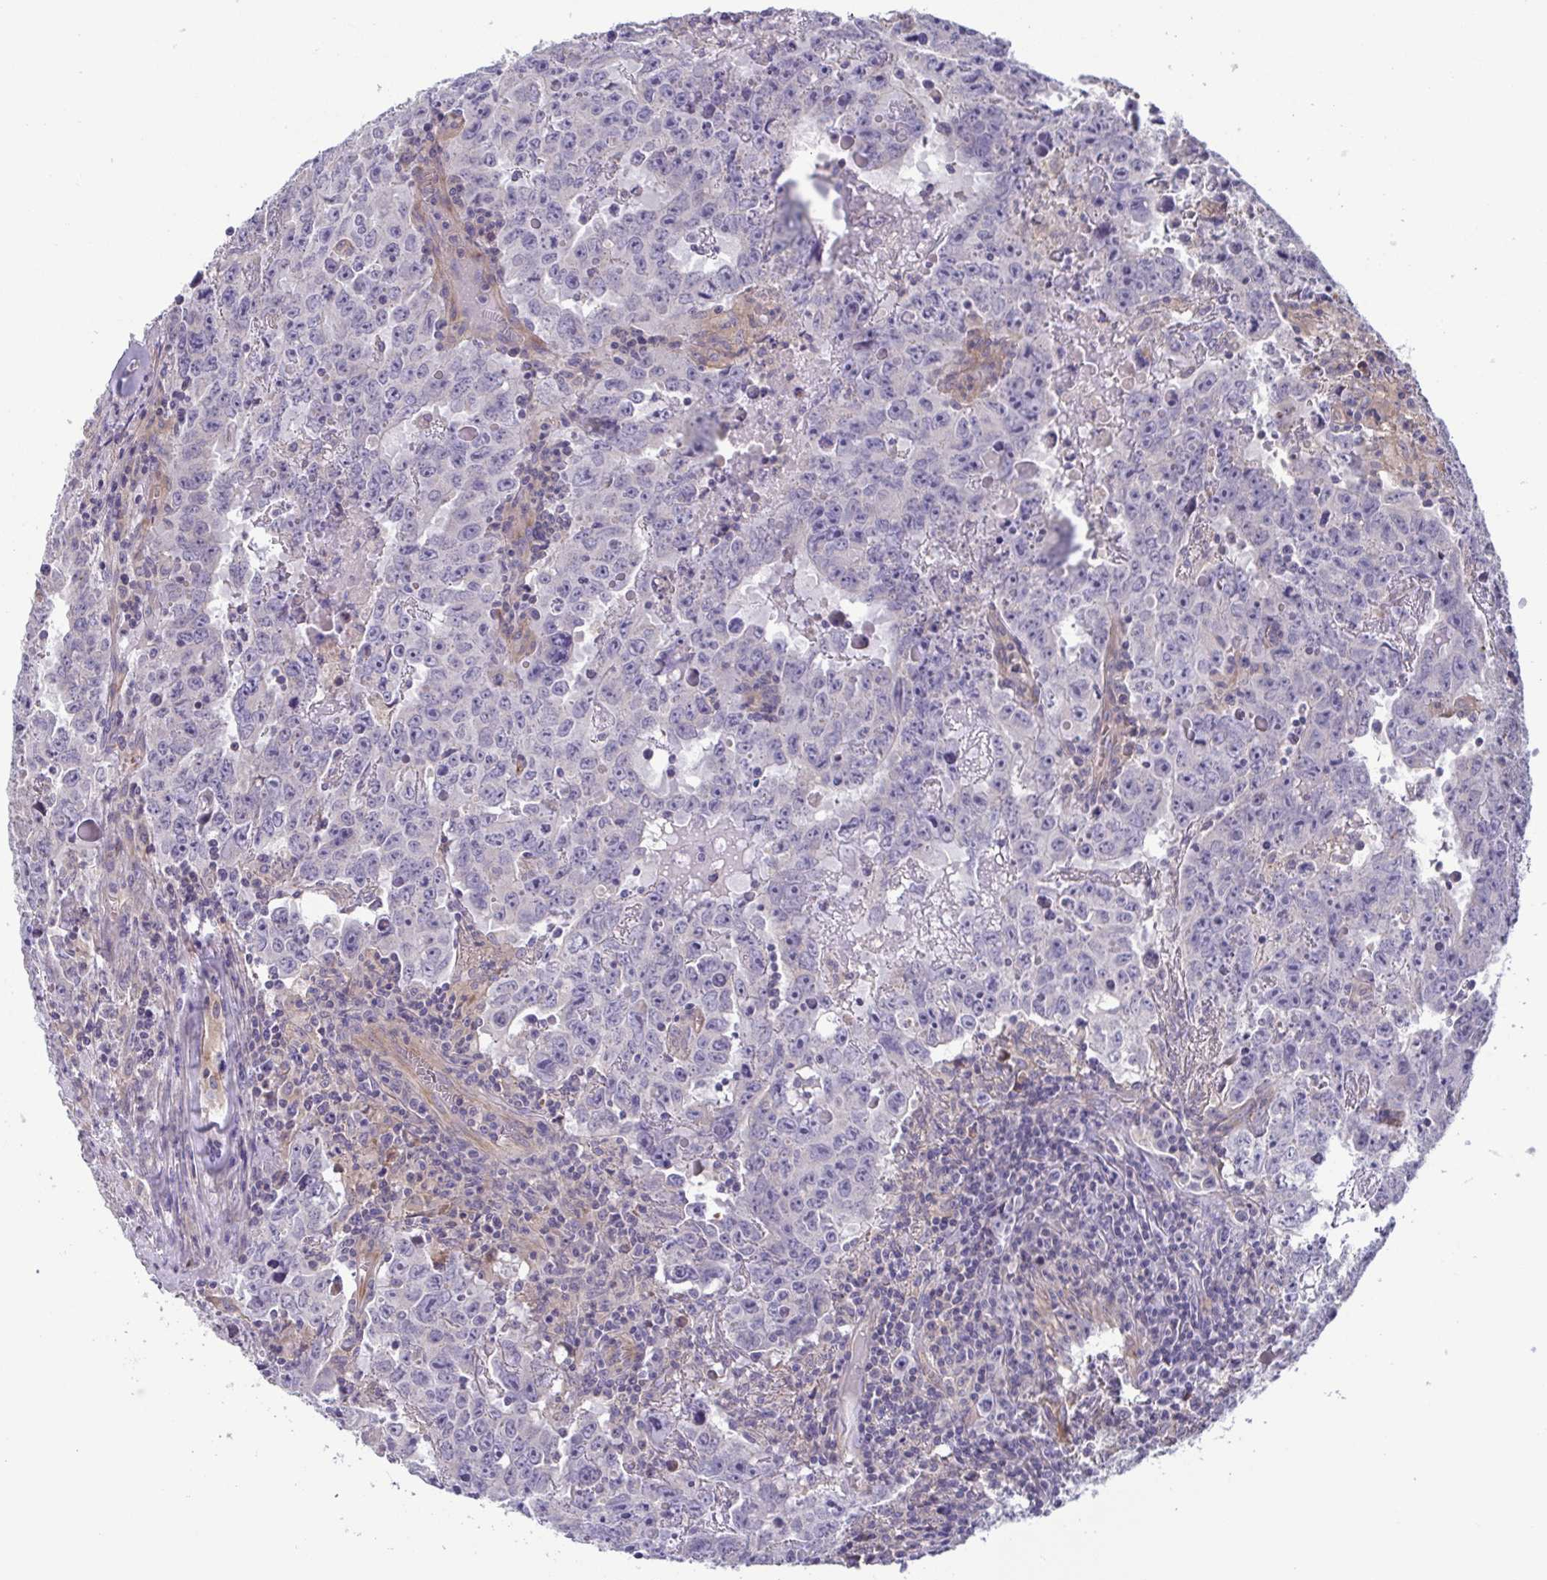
{"staining": {"intensity": "negative", "quantity": "none", "location": "none"}, "tissue": "testis cancer", "cell_type": "Tumor cells", "image_type": "cancer", "snomed": [{"axis": "morphology", "description": "Carcinoma, Embryonal, NOS"}, {"axis": "topography", "description": "Testis"}], "caption": "Protein analysis of embryonal carcinoma (testis) displays no significant staining in tumor cells.", "gene": "LMF2", "patient": {"sex": "male", "age": 22}}